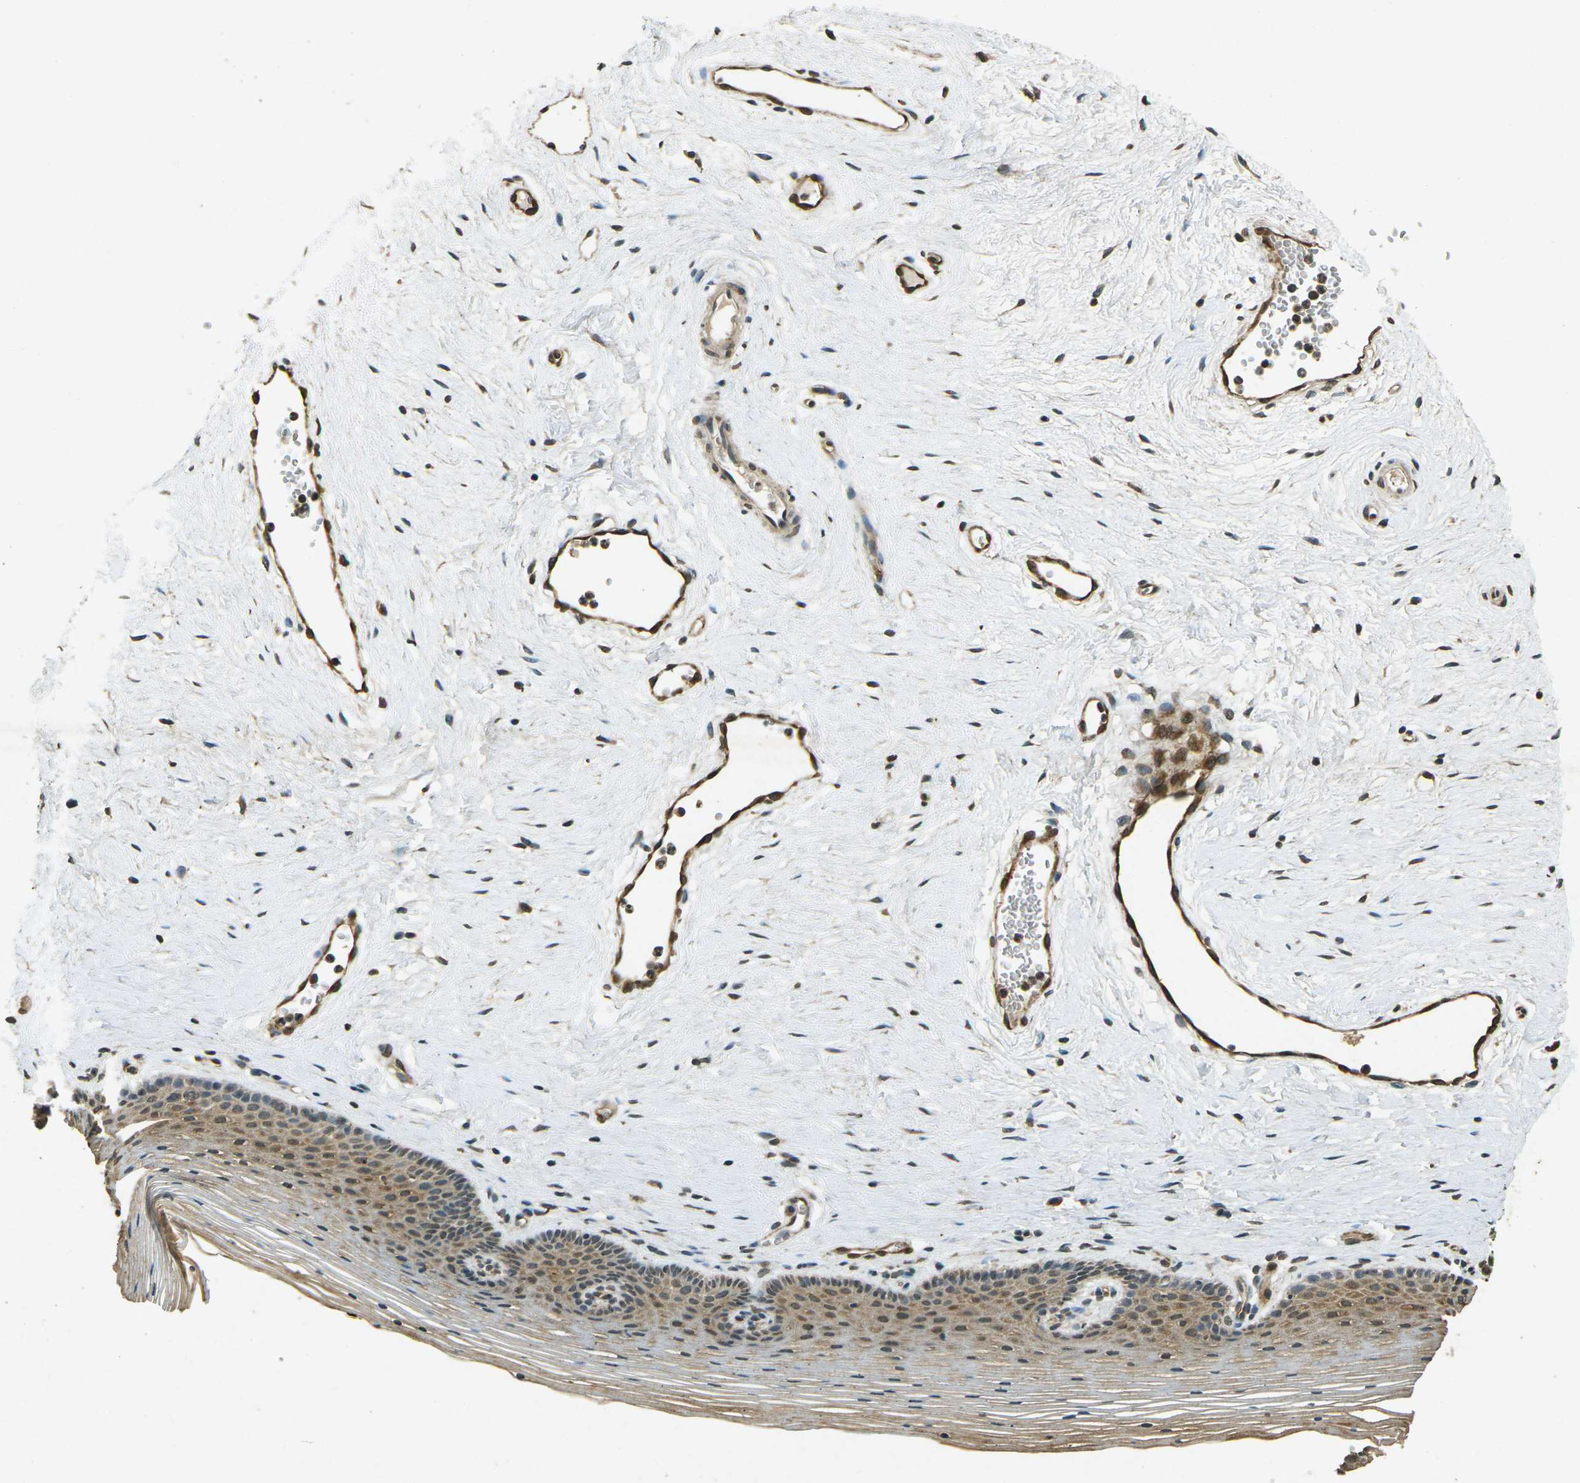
{"staining": {"intensity": "moderate", "quantity": ">75%", "location": "cytoplasmic/membranous"}, "tissue": "vagina", "cell_type": "Squamous epithelial cells", "image_type": "normal", "snomed": [{"axis": "morphology", "description": "Normal tissue, NOS"}, {"axis": "topography", "description": "Vagina"}], "caption": "Immunohistochemical staining of benign human vagina shows moderate cytoplasmic/membranous protein staining in approximately >75% of squamous epithelial cells.", "gene": "PDE2A", "patient": {"sex": "female", "age": 32}}